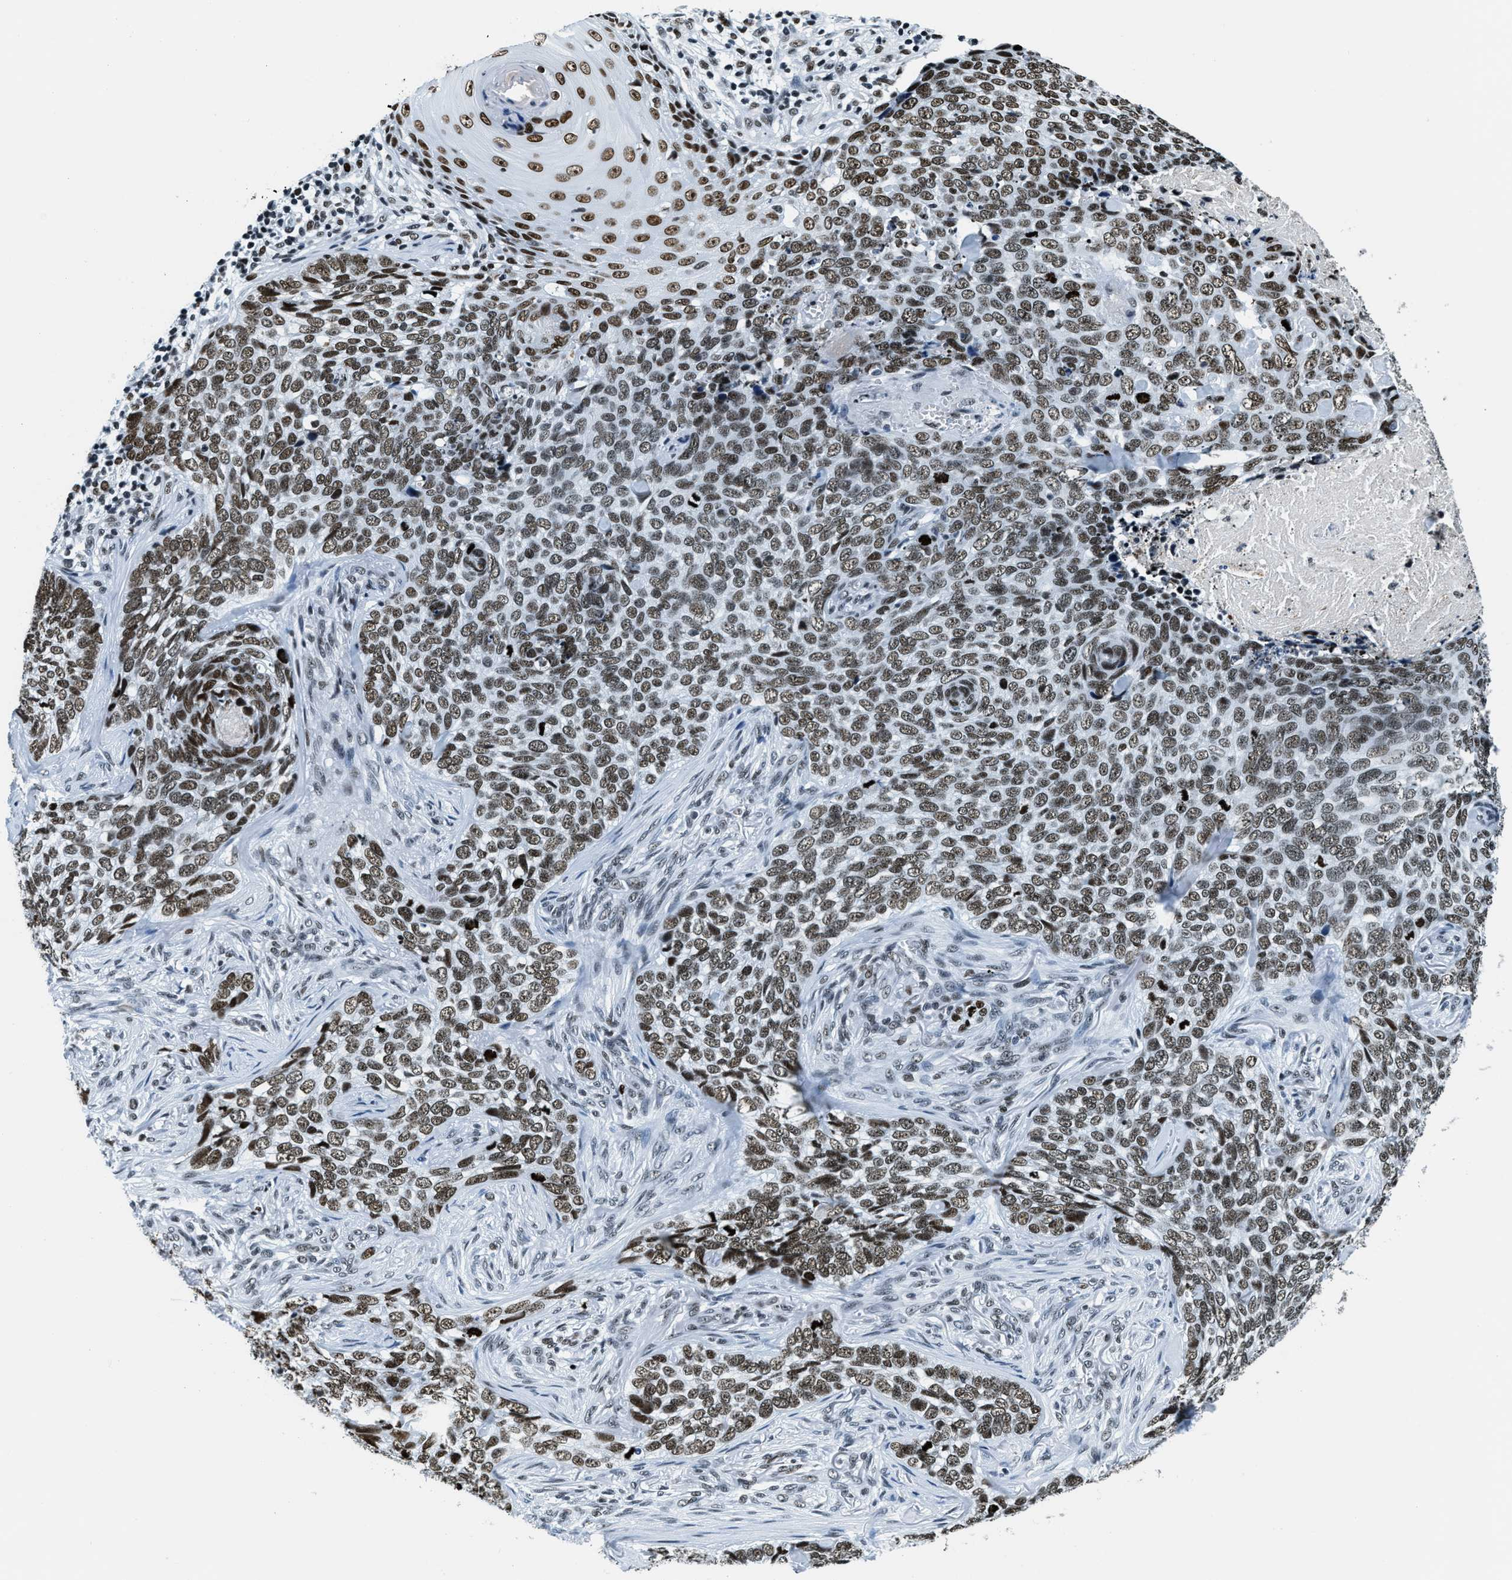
{"staining": {"intensity": "moderate", "quantity": ">75%", "location": "nuclear"}, "tissue": "skin cancer", "cell_type": "Tumor cells", "image_type": "cancer", "snomed": [{"axis": "morphology", "description": "Basal cell carcinoma"}, {"axis": "topography", "description": "Skin"}], "caption": "High-magnification brightfield microscopy of skin cancer (basal cell carcinoma) stained with DAB (3,3'-diaminobenzidine) (brown) and counterstained with hematoxylin (blue). tumor cells exhibit moderate nuclear positivity is present in approximately>75% of cells.", "gene": "TOP1", "patient": {"sex": "female", "age": 64}}